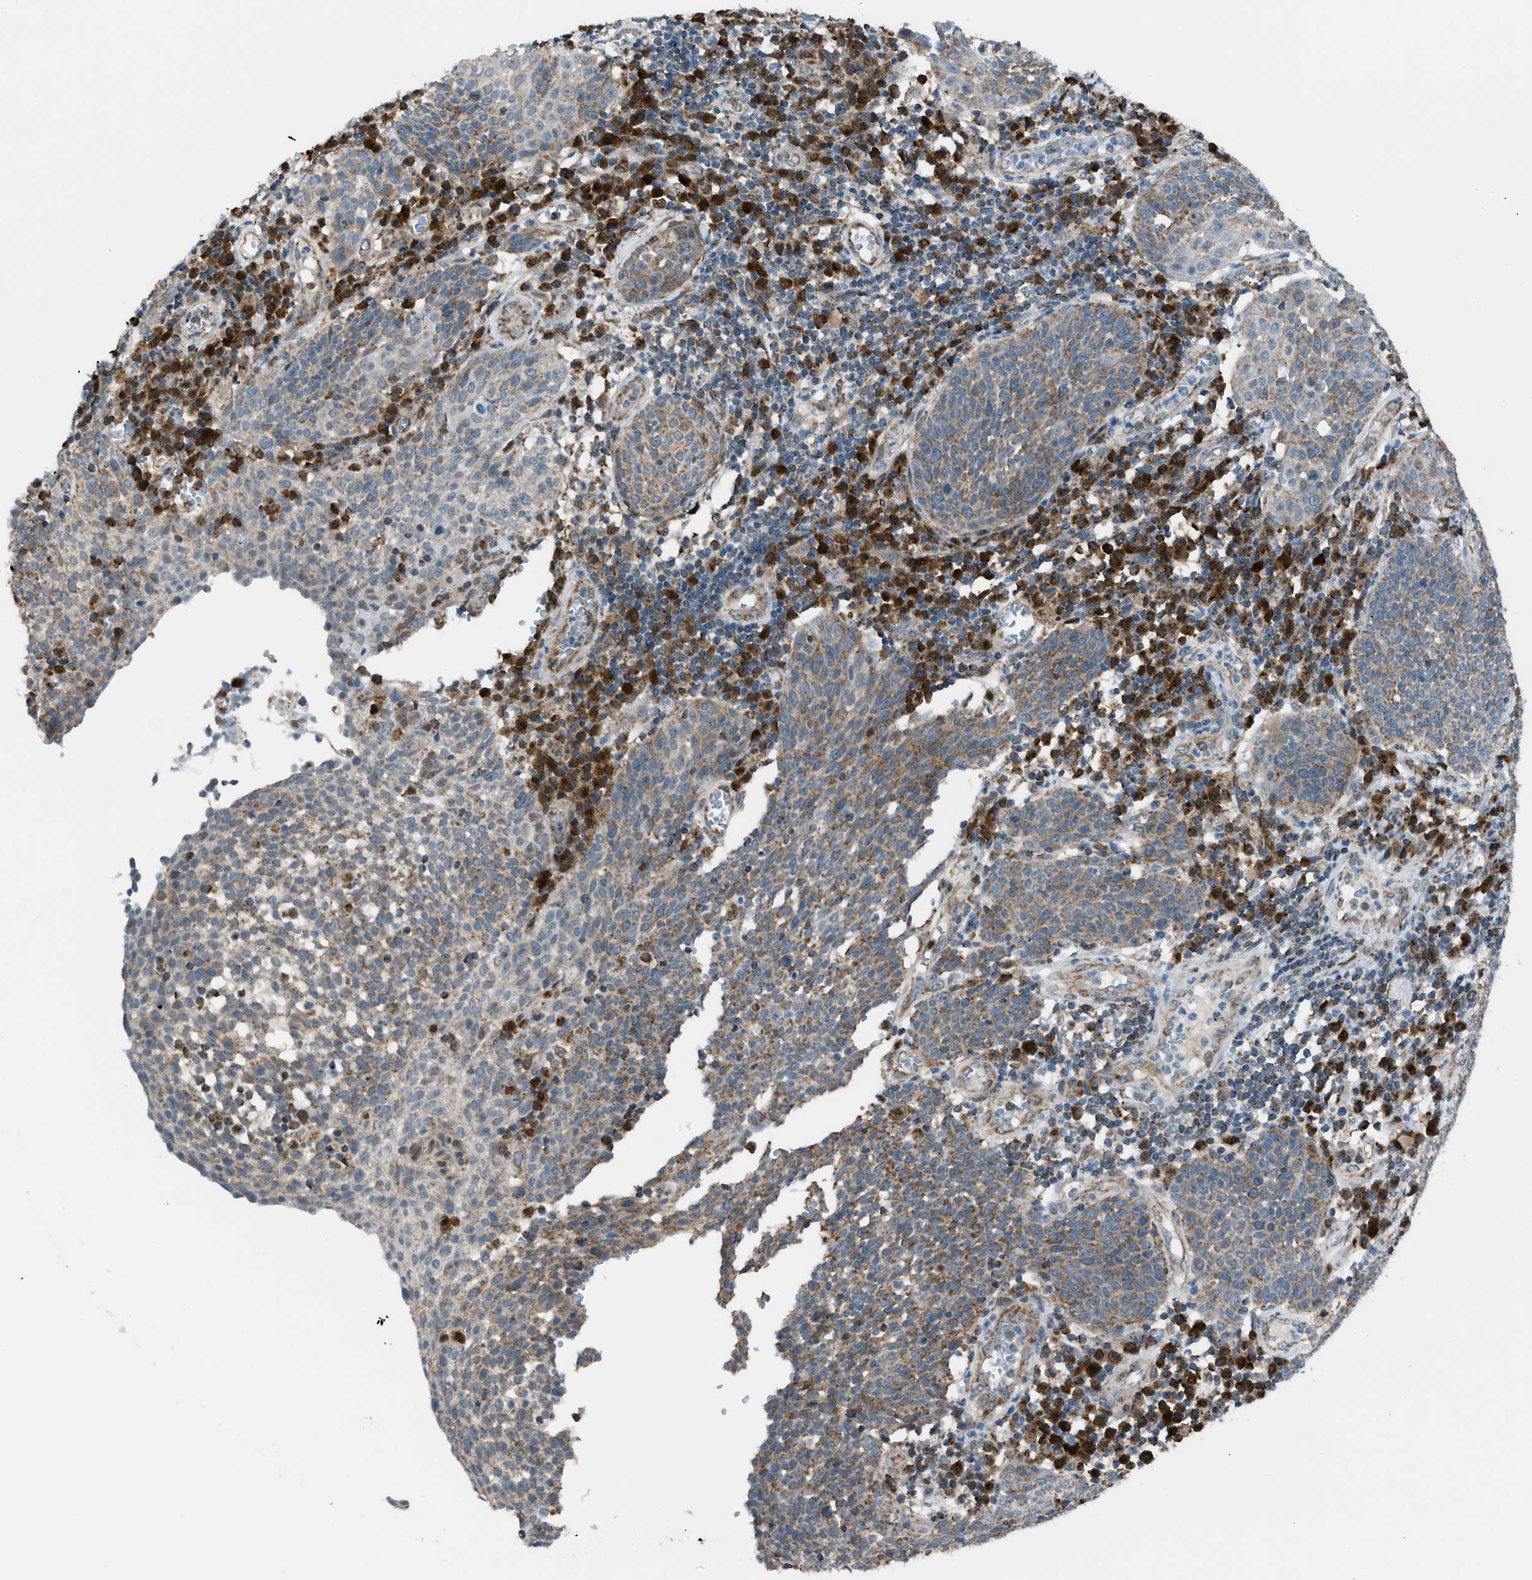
{"staining": {"intensity": "moderate", "quantity": "25%-75%", "location": "cytoplasmic/membranous"}, "tissue": "cervical cancer", "cell_type": "Tumor cells", "image_type": "cancer", "snomed": [{"axis": "morphology", "description": "Squamous cell carcinoma, NOS"}, {"axis": "topography", "description": "Cervix"}], "caption": "Cervical cancer stained with DAB (3,3'-diaminobenzidine) immunohistochemistry displays medium levels of moderate cytoplasmic/membranous staining in about 25%-75% of tumor cells.", "gene": "SRM", "patient": {"sex": "female", "age": 34}}